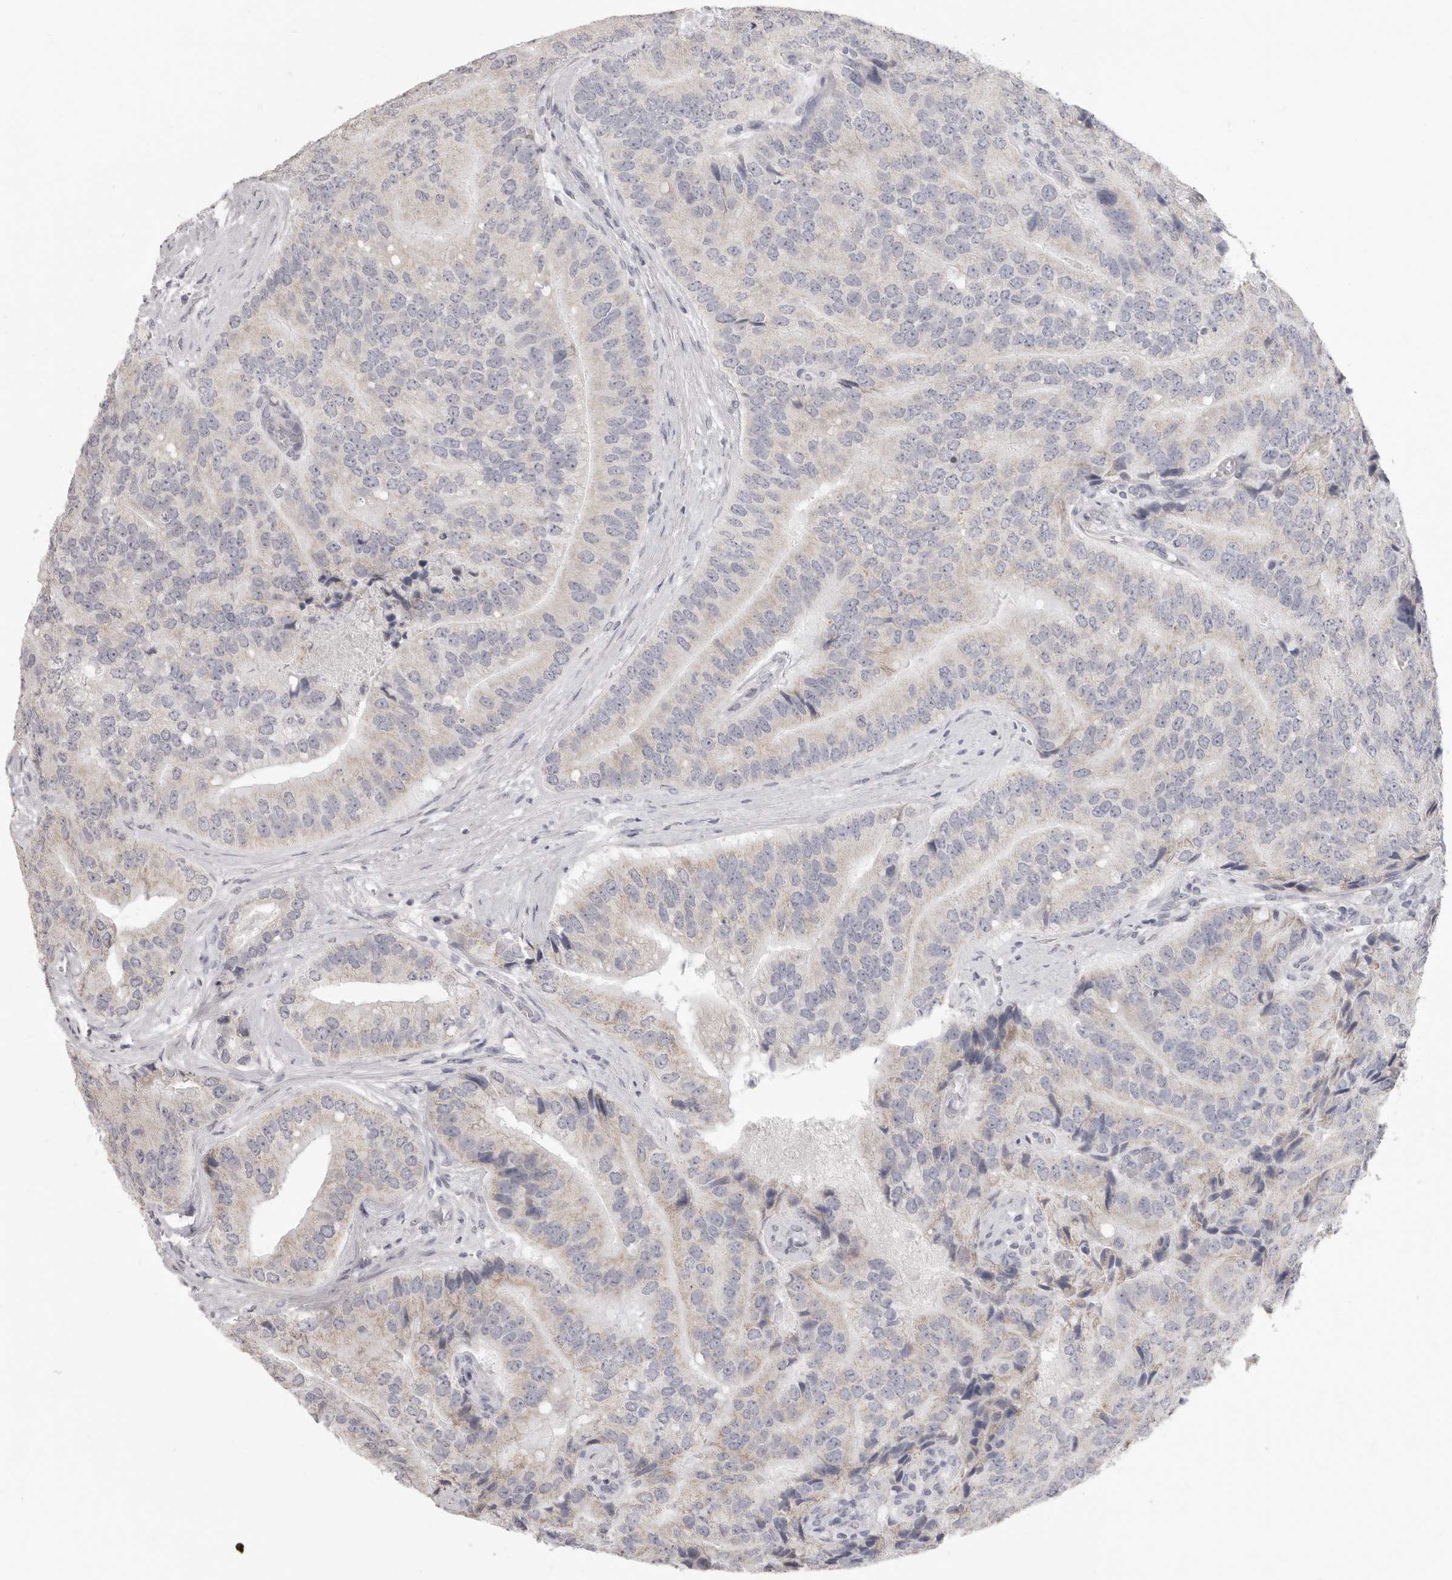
{"staining": {"intensity": "negative", "quantity": "none", "location": "none"}, "tissue": "prostate cancer", "cell_type": "Tumor cells", "image_type": "cancer", "snomed": [{"axis": "morphology", "description": "Adenocarcinoma, High grade"}, {"axis": "topography", "description": "Prostate"}], "caption": "IHC of adenocarcinoma (high-grade) (prostate) exhibits no positivity in tumor cells. (DAB immunohistochemistry visualized using brightfield microscopy, high magnification).", "gene": "XIRP1", "patient": {"sex": "male", "age": 70}}